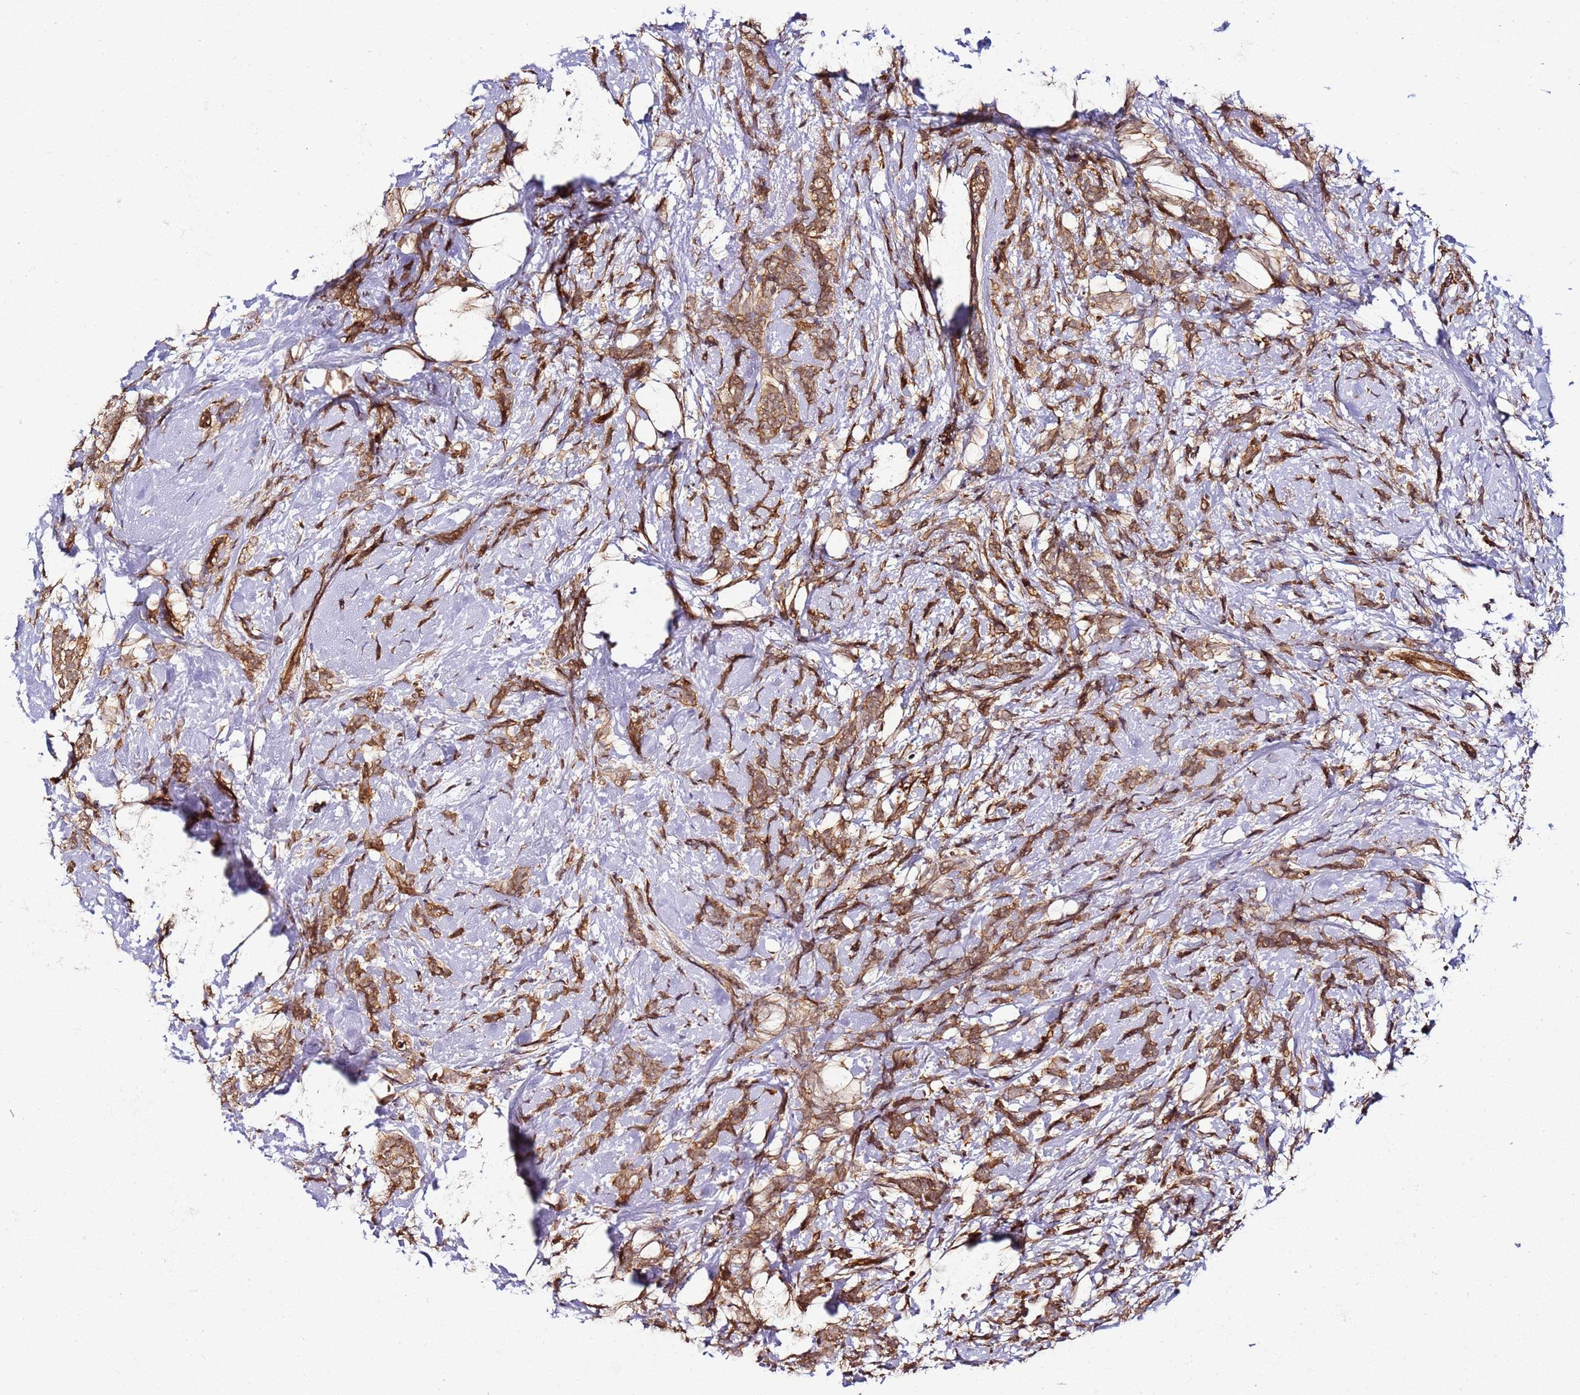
{"staining": {"intensity": "strong", "quantity": ">75%", "location": "cytoplasmic/membranous"}, "tissue": "breast cancer", "cell_type": "Tumor cells", "image_type": "cancer", "snomed": [{"axis": "morphology", "description": "Lobular carcinoma"}, {"axis": "topography", "description": "Breast"}], "caption": "A brown stain shows strong cytoplasmic/membranous positivity of a protein in lobular carcinoma (breast) tumor cells. (Brightfield microscopy of DAB IHC at high magnification).", "gene": "TM2D2", "patient": {"sex": "female", "age": 58}}